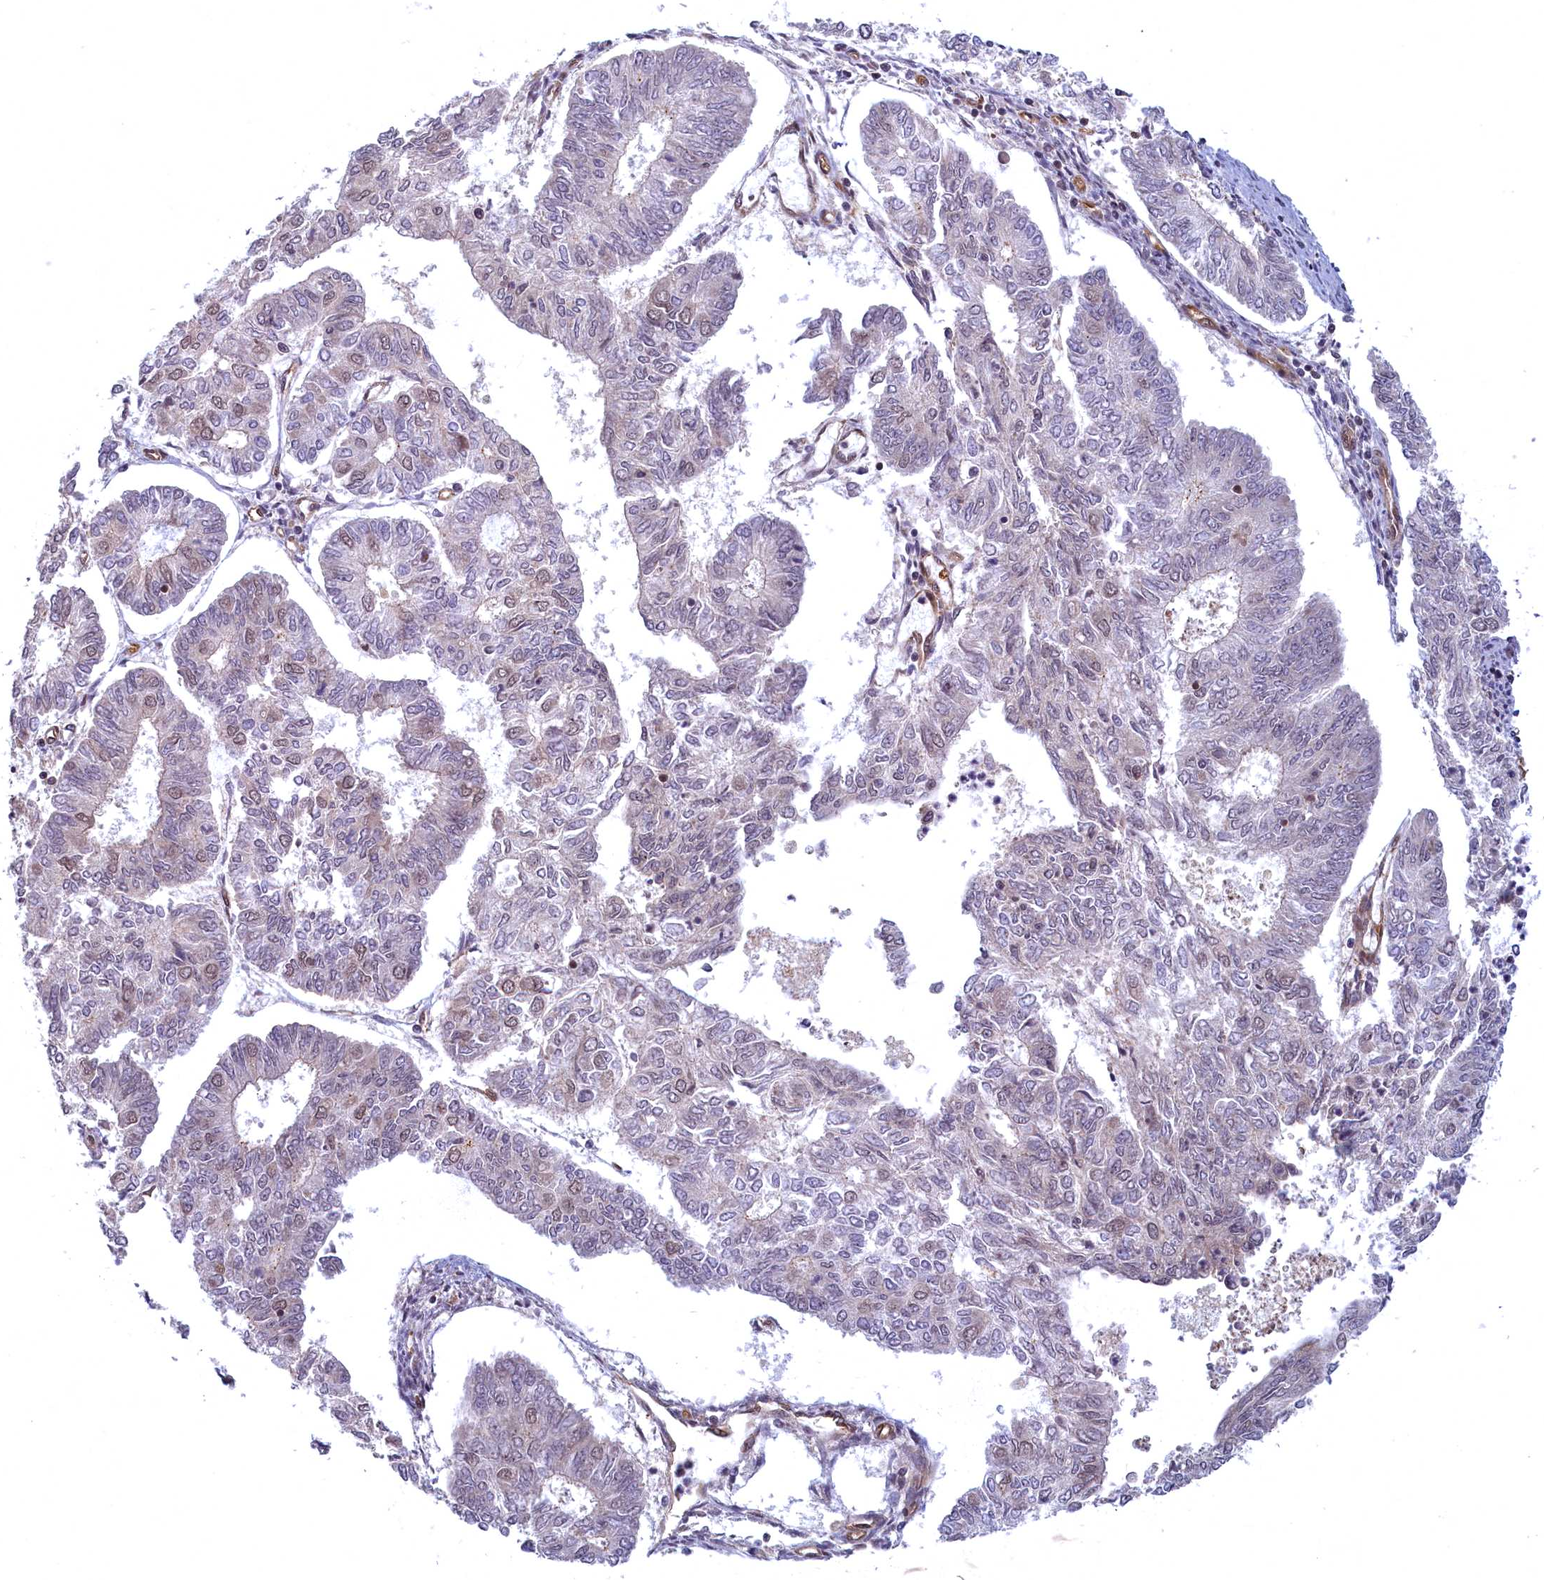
{"staining": {"intensity": "weak", "quantity": "<25%", "location": "nuclear"}, "tissue": "endometrial cancer", "cell_type": "Tumor cells", "image_type": "cancer", "snomed": [{"axis": "morphology", "description": "Adenocarcinoma, NOS"}, {"axis": "topography", "description": "Endometrium"}], "caption": "Photomicrograph shows no significant protein expression in tumor cells of endometrial cancer (adenocarcinoma).", "gene": "SNRK", "patient": {"sex": "female", "age": 68}}